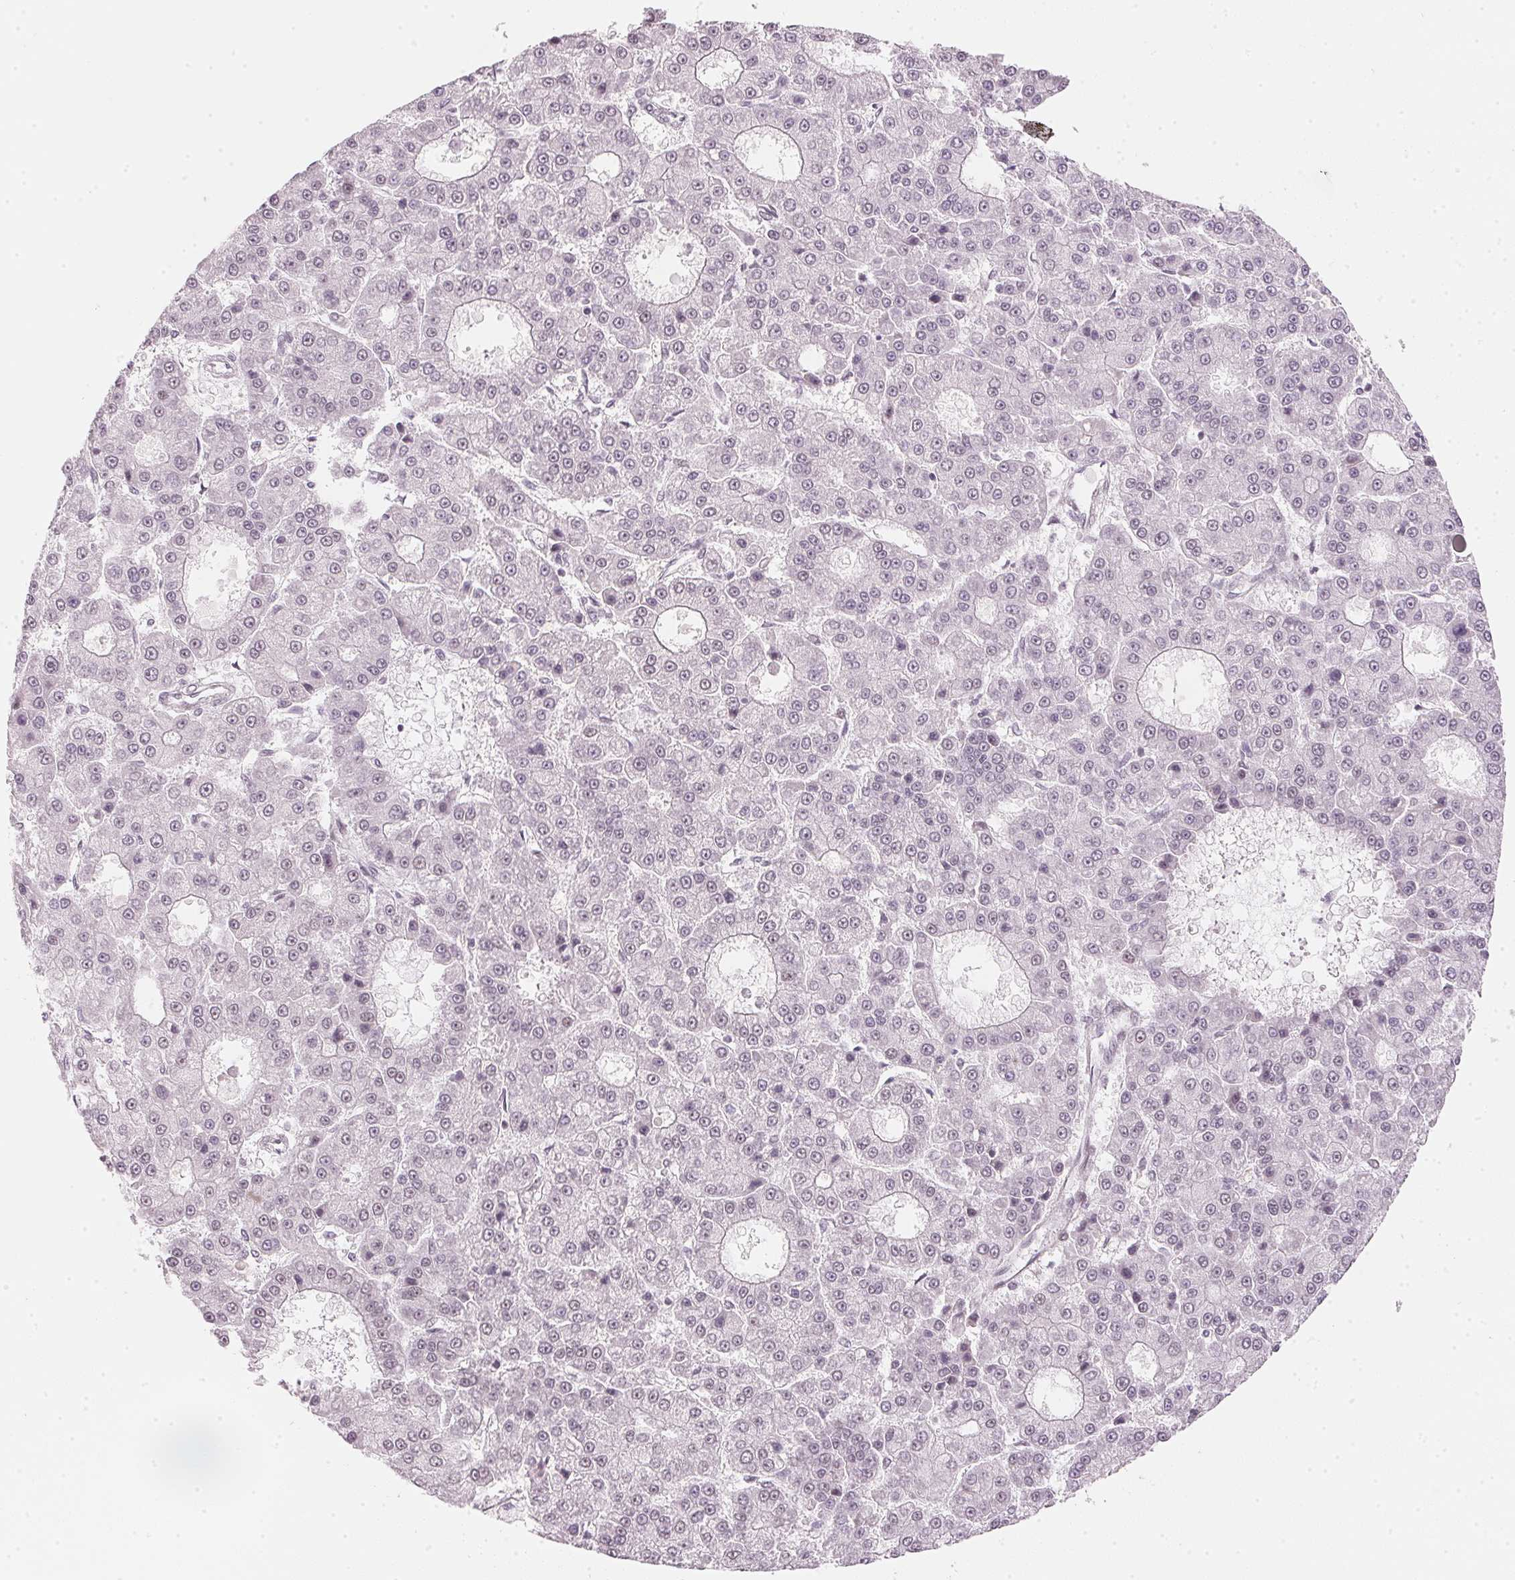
{"staining": {"intensity": "negative", "quantity": "none", "location": "none"}, "tissue": "liver cancer", "cell_type": "Tumor cells", "image_type": "cancer", "snomed": [{"axis": "morphology", "description": "Carcinoma, Hepatocellular, NOS"}, {"axis": "topography", "description": "Liver"}], "caption": "Hepatocellular carcinoma (liver) stained for a protein using immunohistochemistry demonstrates no positivity tumor cells.", "gene": "KAT6A", "patient": {"sex": "male", "age": 70}}